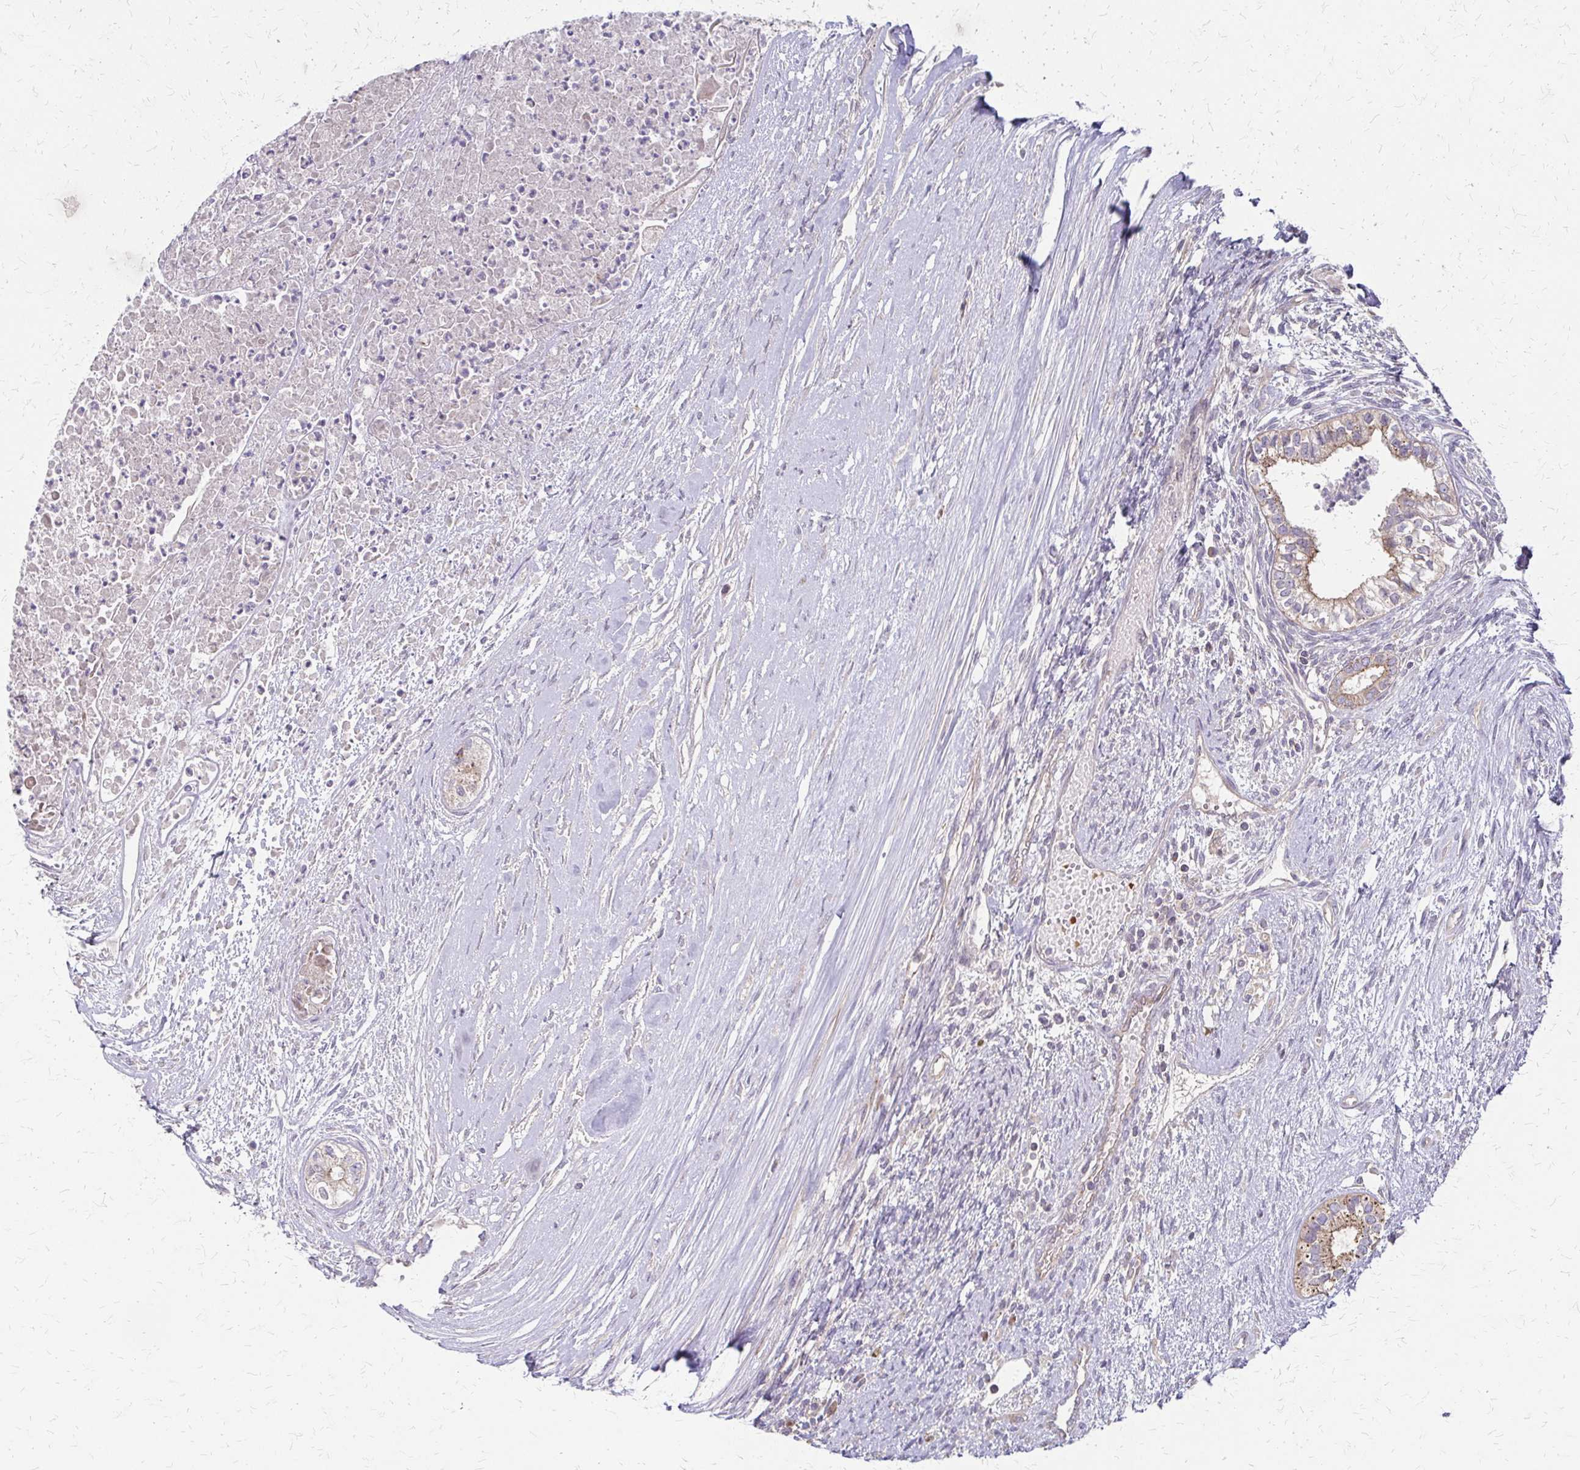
{"staining": {"intensity": "moderate", "quantity": ">75%", "location": "cytoplasmic/membranous"}, "tissue": "testis cancer", "cell_type": "Tumor cells", "image_type": "cancer", "snomed": [{"axis": "morphology", "description": "Carcinoma, Embryonal, NOS"}, {"axis": "topography", "description": "Testis"}], "caption": "Immunohistochemical staining of human testis cancer shows moderate cytoplasmic/membranous protein positivity in about >75% of tumor cells.", "gene": "ZNF383", "patient": {"sex": "male", "age": 37}}